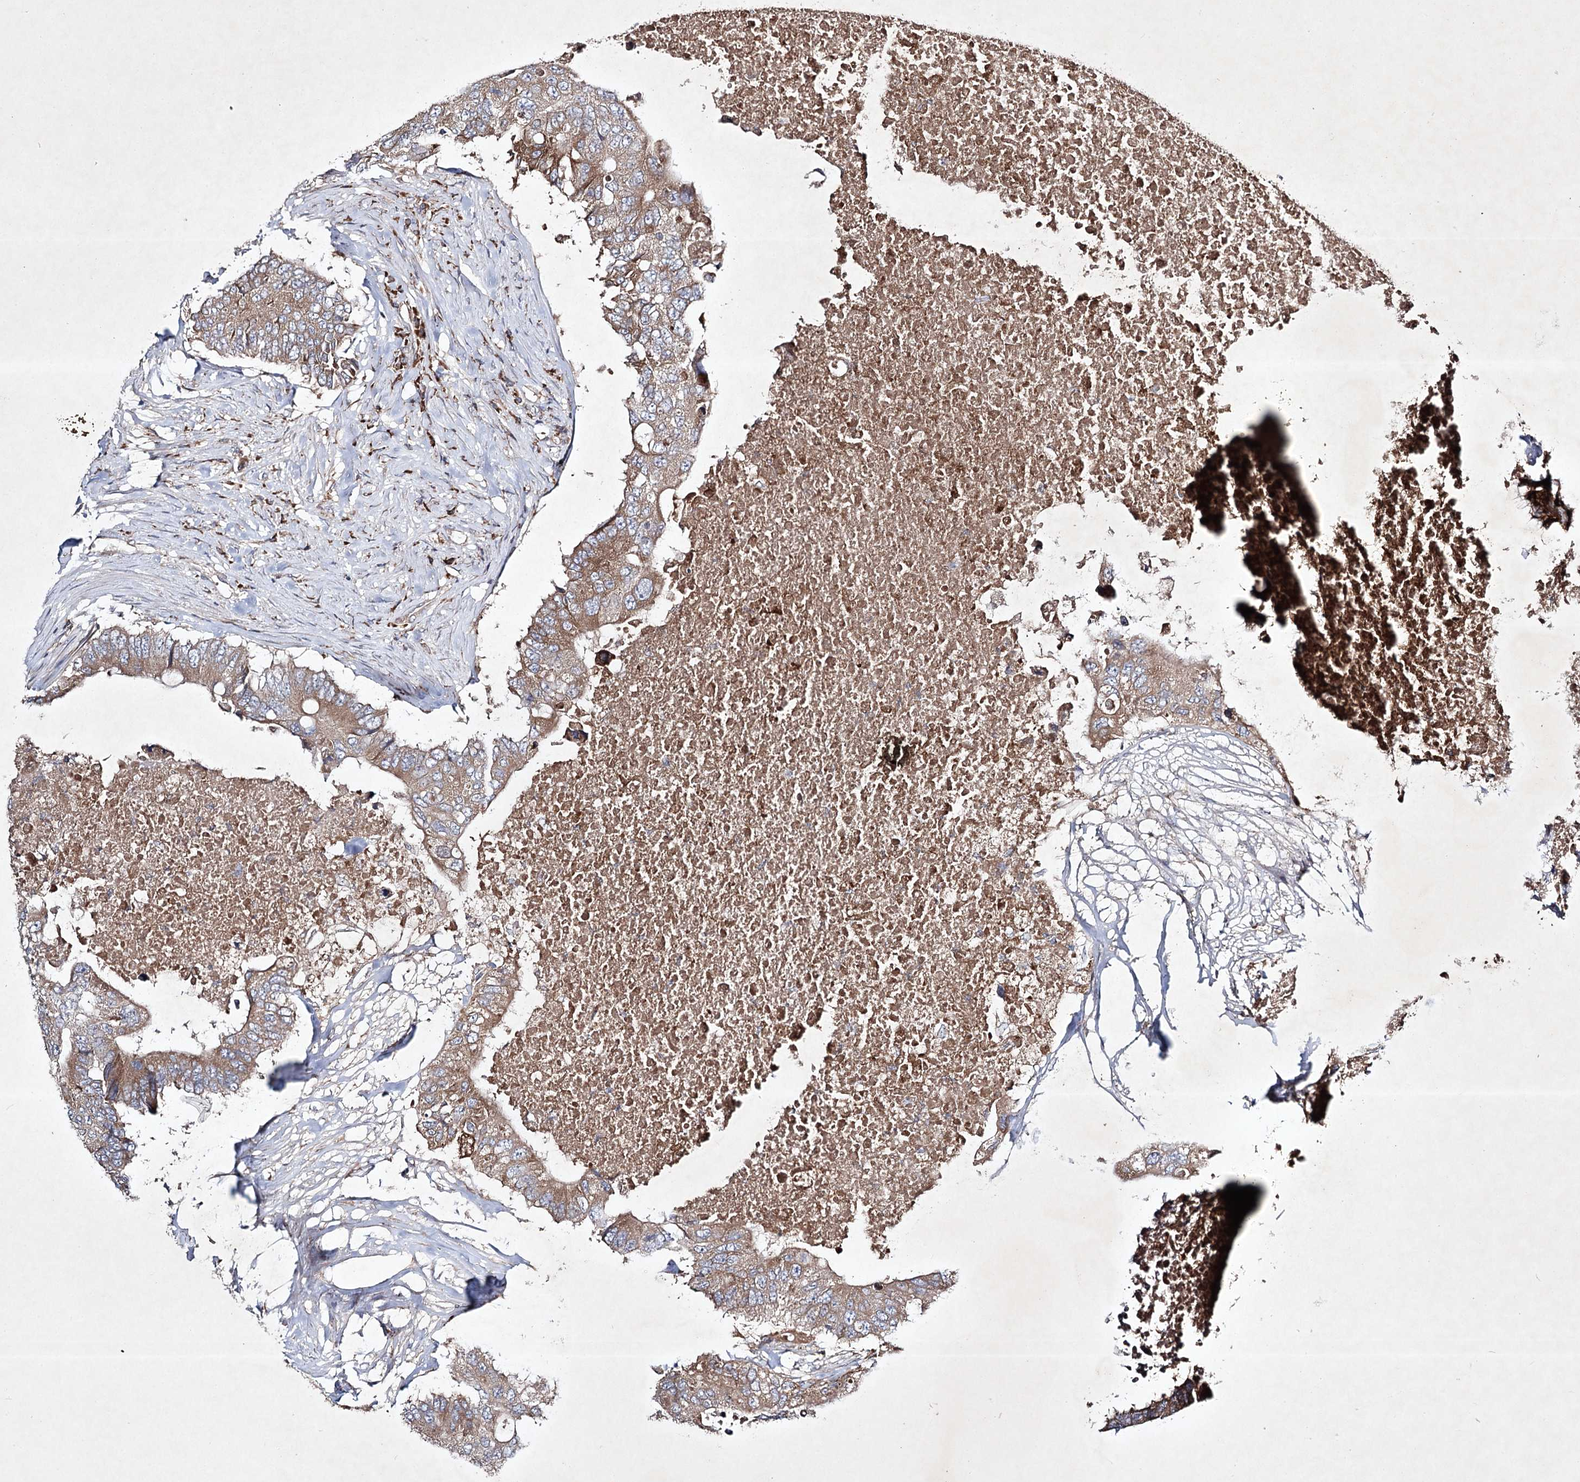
{"staining": {"intensity": "moderate", "quantity": ">75%", "location": "cytoplasmic/membranous"}, "tissue": "colorectal cancer", "cell_type": "Tumor cells", "image_type": "cancer", "snomed": [{"axis": "morphology", "description": "Adenocarcinoma, NOS"}, {"axis": "topography", "description": "Colon"}], "caption": "A brown stain highlights moderate cytoplasmic/membranous staining of a protein in colorectal cancer tumor cells.", "gene": "ALG9", "patient": {"sex": "male", "age": 71}}